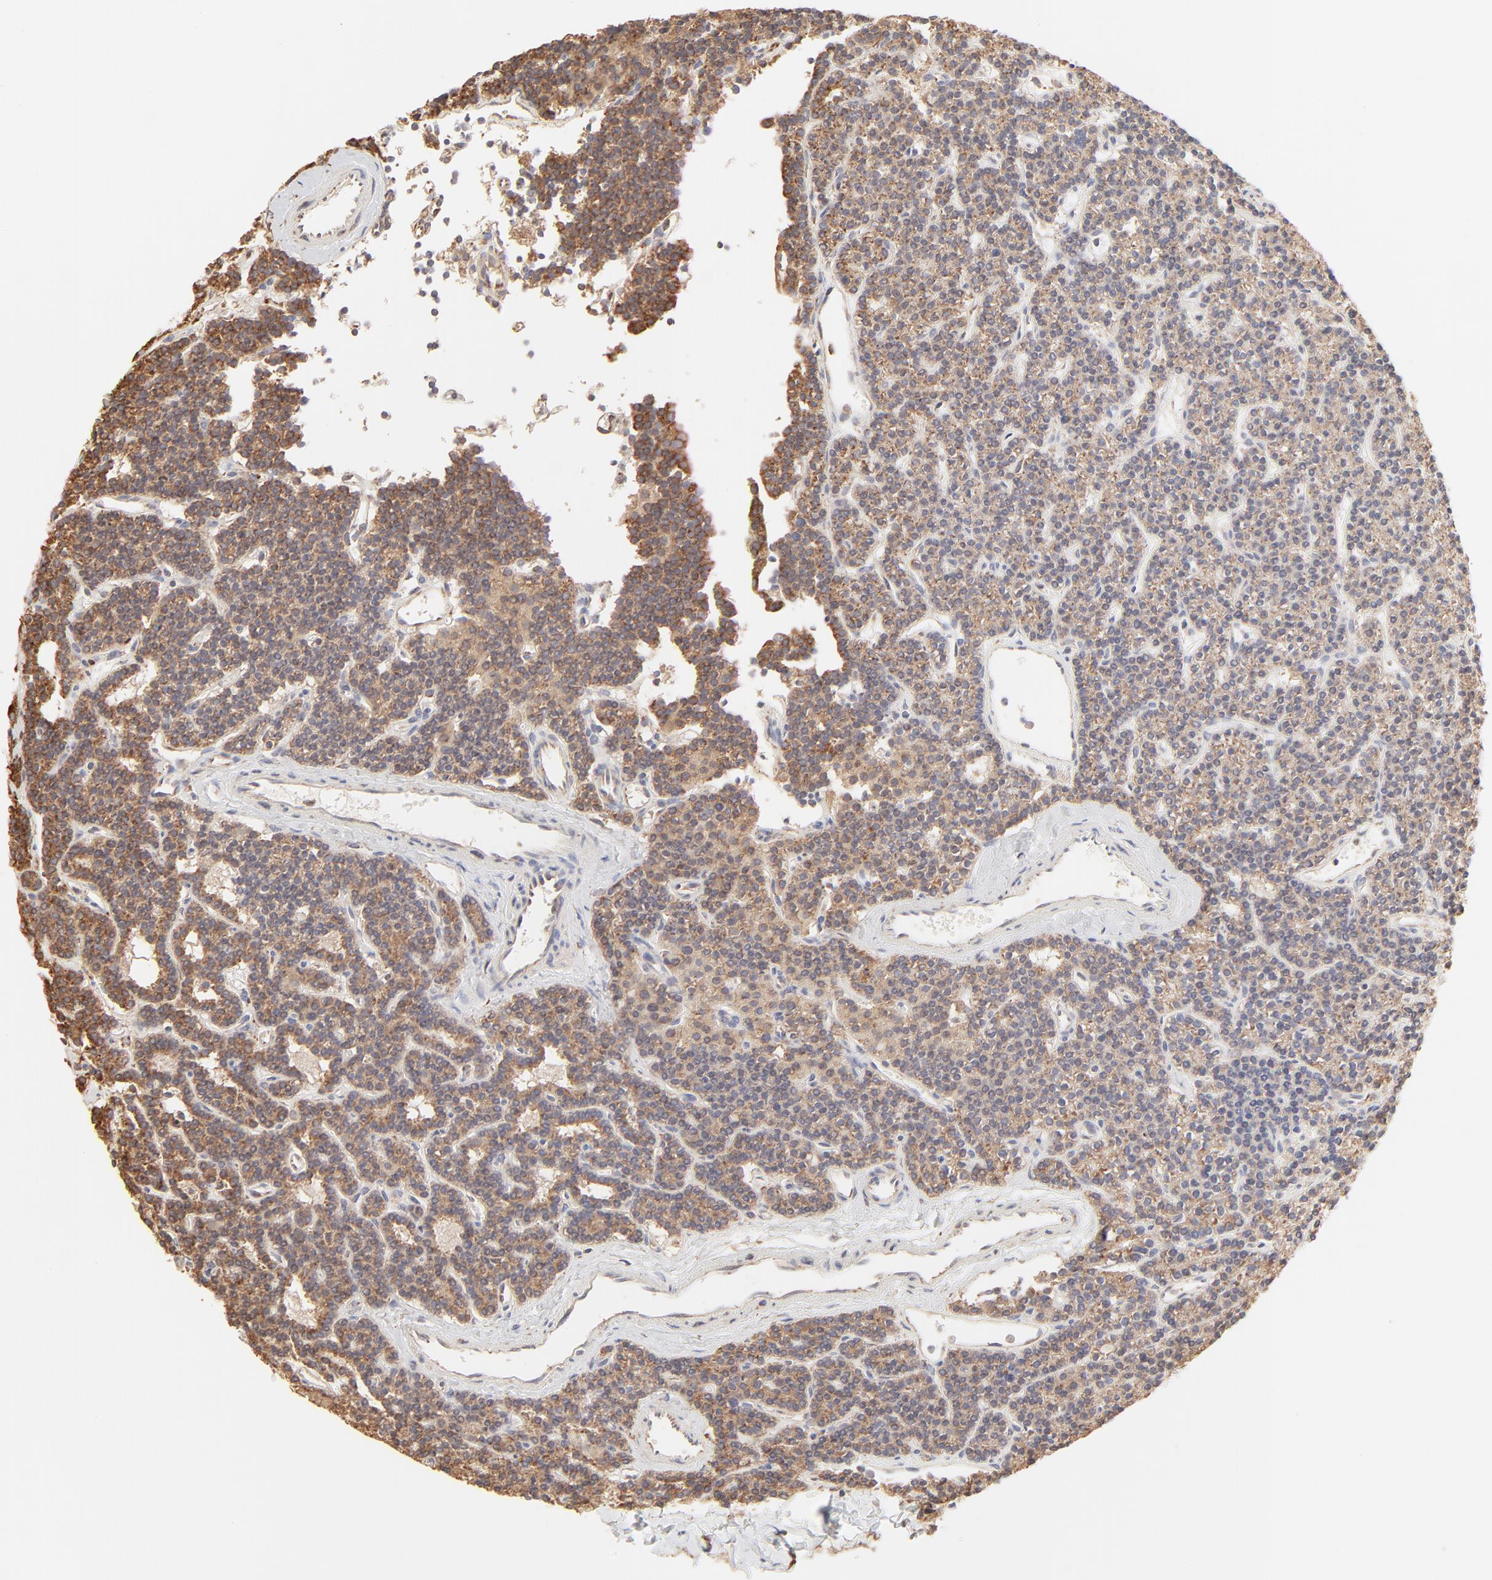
{"staining": {"intensity": "moderate", "quantity": ">75%", "location": "cytoplasmic/membranous"}, "tissue": "parathyroid gland", "cell_type": "Glandular cells", "image_type": "normal", "snomed": [{"axis": "morphology", "description": "Normal tissue, NOS"}, {"axis": "topography", "description": "Parathyroid gland"}], "caption": "An immunohistochemistry (IHC) photomicrograph of unremarkable tissue is shown. Protein staining in brown highlights moderate cytoplasmic/membranous positivity in parathyroid gland within glandular cells.", "gene": "RPS20", "patient": {"sex": "female", "age": 45}}